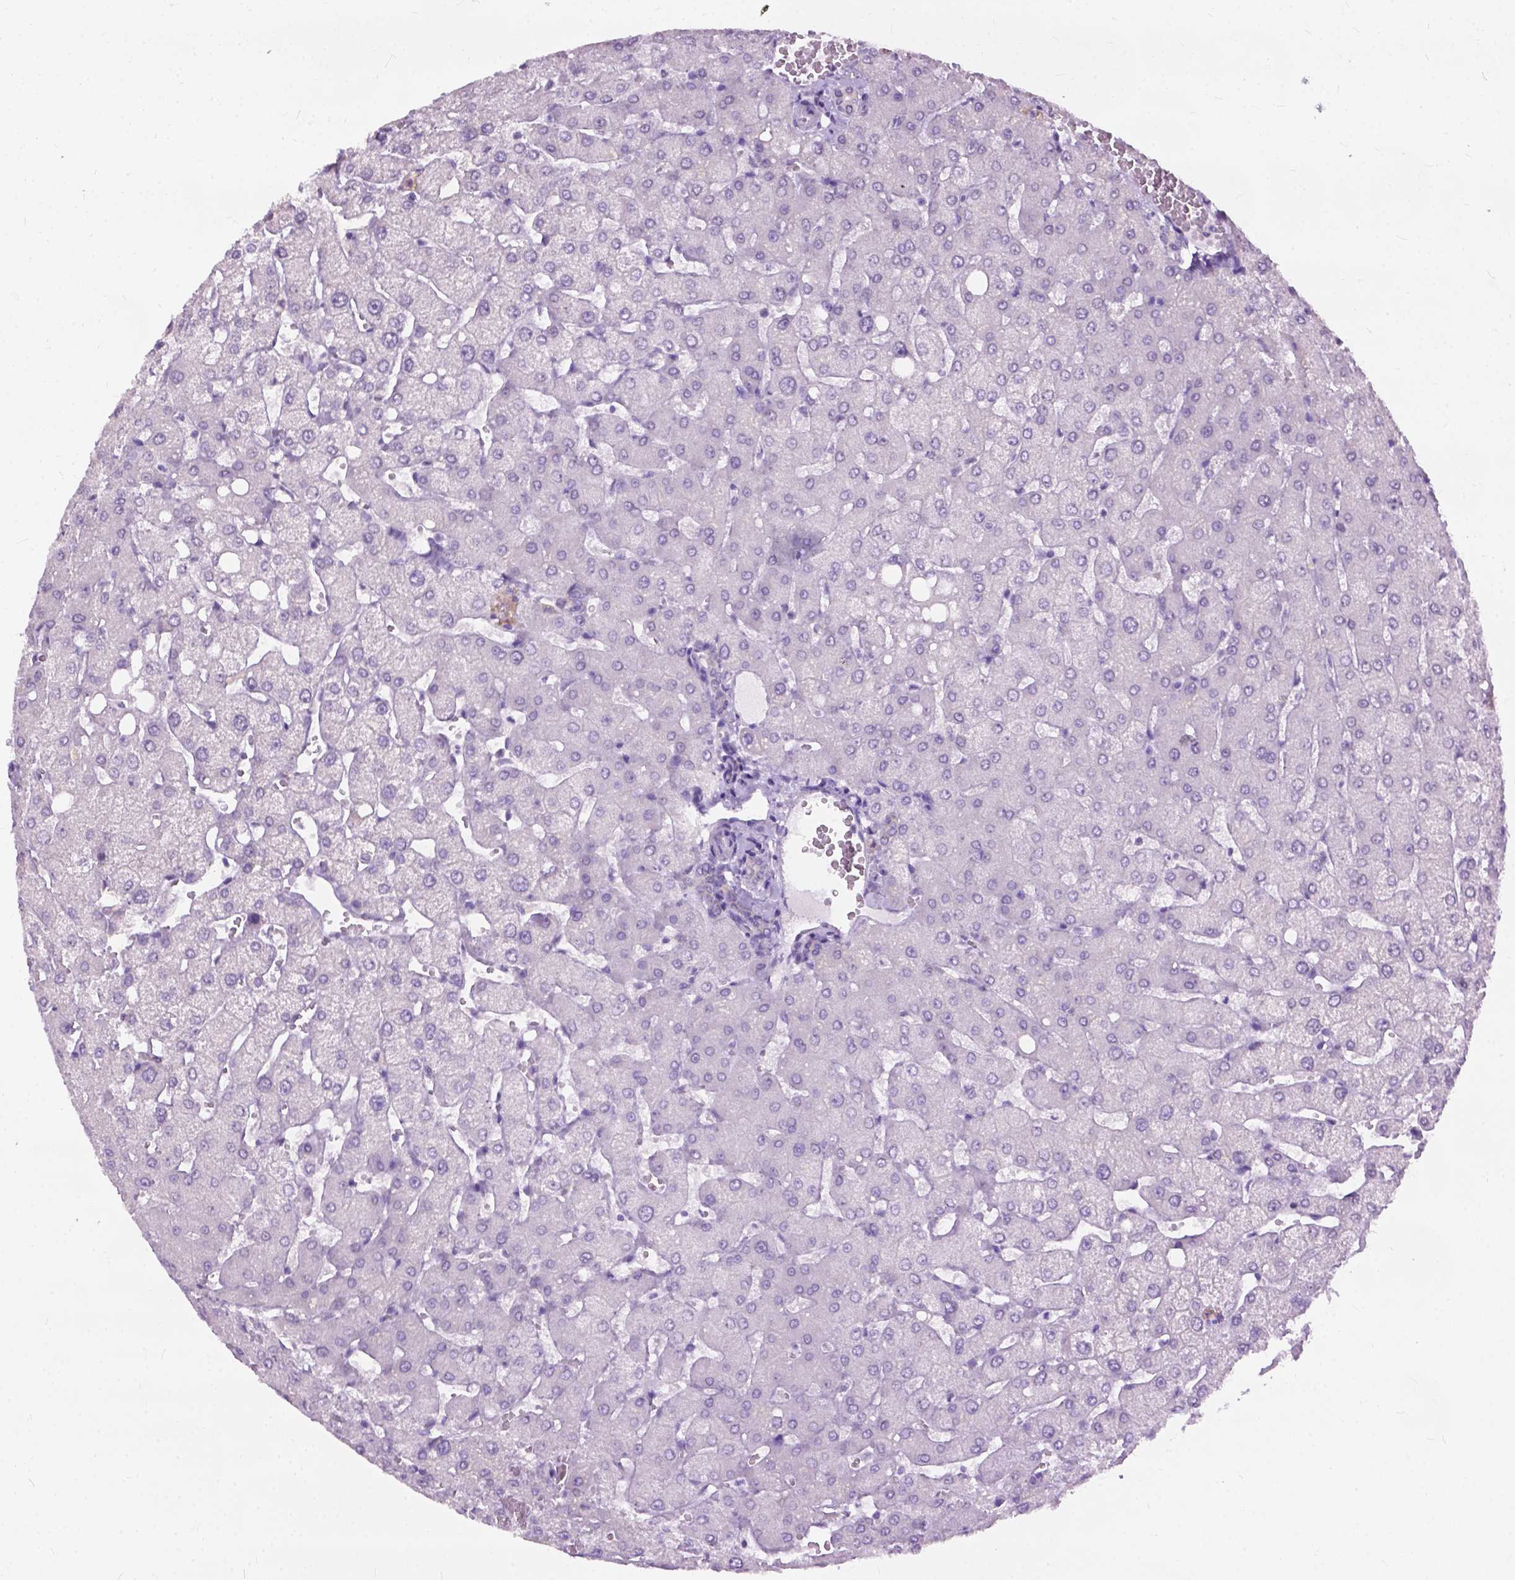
{"staining": {"intensity": "negative", "quantity": "none", "location": "none"}, "tissue": "liver", "cell_type": "Cholangiocytes", "image_type": "normal", "snomed": [{"axis": "morphology", "description": "Normal tissue, NOS"}, {"axis": "topography", "description": "Liver"}], "caption": "Immunohistochemistry (IHC) of unremarkable human liver demonstrates no positivity in cholangiocytes.", "gene": "GPR37L1", "patient": {"sex": "female", "age": 54}}